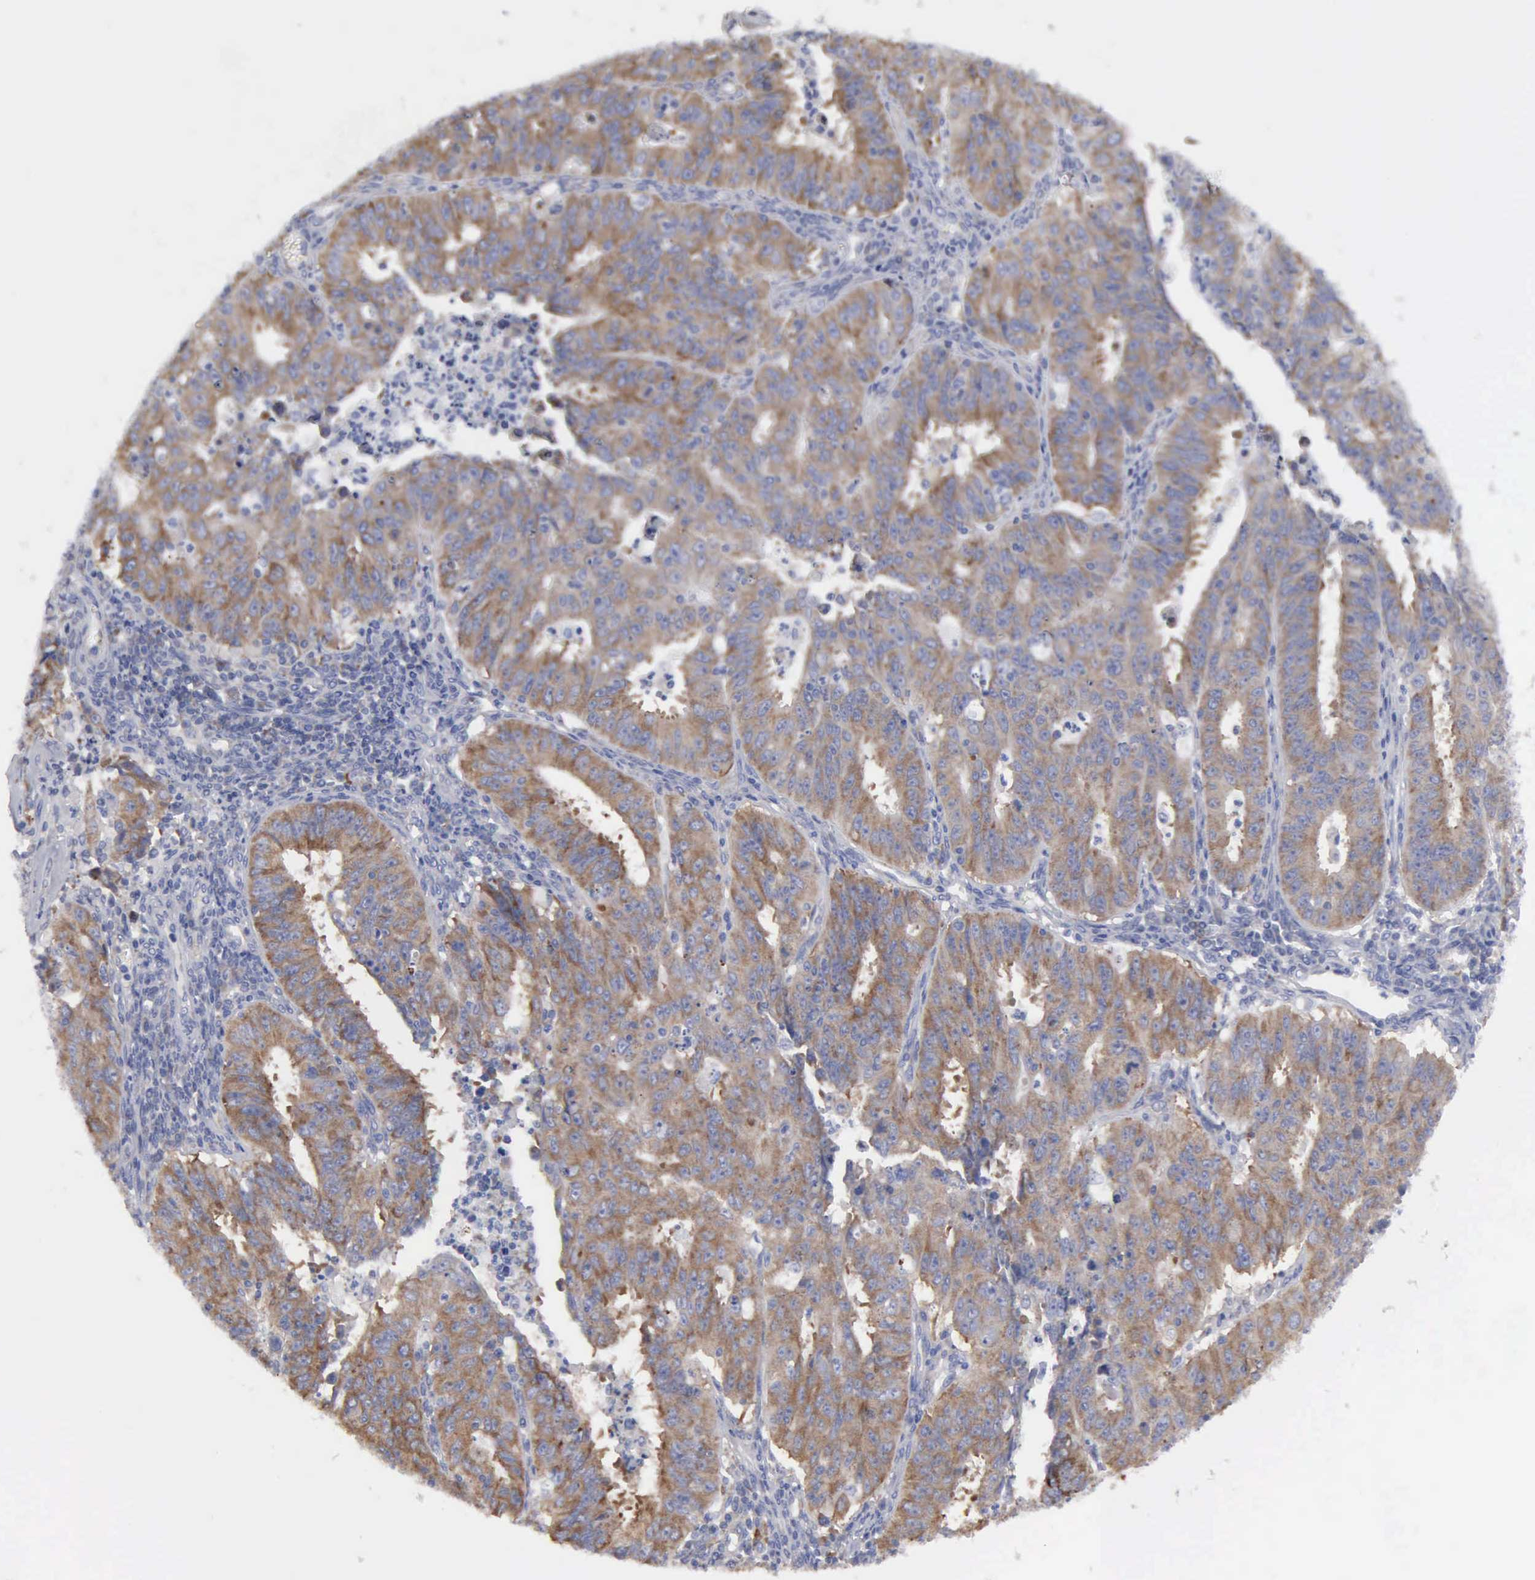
{"staining": {"intensity": "moderate", "quantity": "25%-75%", "location": "cytoplasmic/membranous"}, "tissue": "endometrial cancer", "cell_type": "Tumor cells", "image_type": "cancer", "snomed": [{"axis": "morphology", "description": "Adenocarcinoma, NOS"}, {"axis": "topography", "description": "Endometrium"}], "caption": "Endometrial cancer (adenocarcinoma) stained with DAB (3,3'-diaminobenzidine) IHC displays medium levels of moderate cytoplasmic/membranous positivity in about 25%-75% of tumor cells. (Brightfield microscopy of DAB IHC at high magnification).", "gene": "TXLNG", "patient": {"sex": "female", "age": 42}}